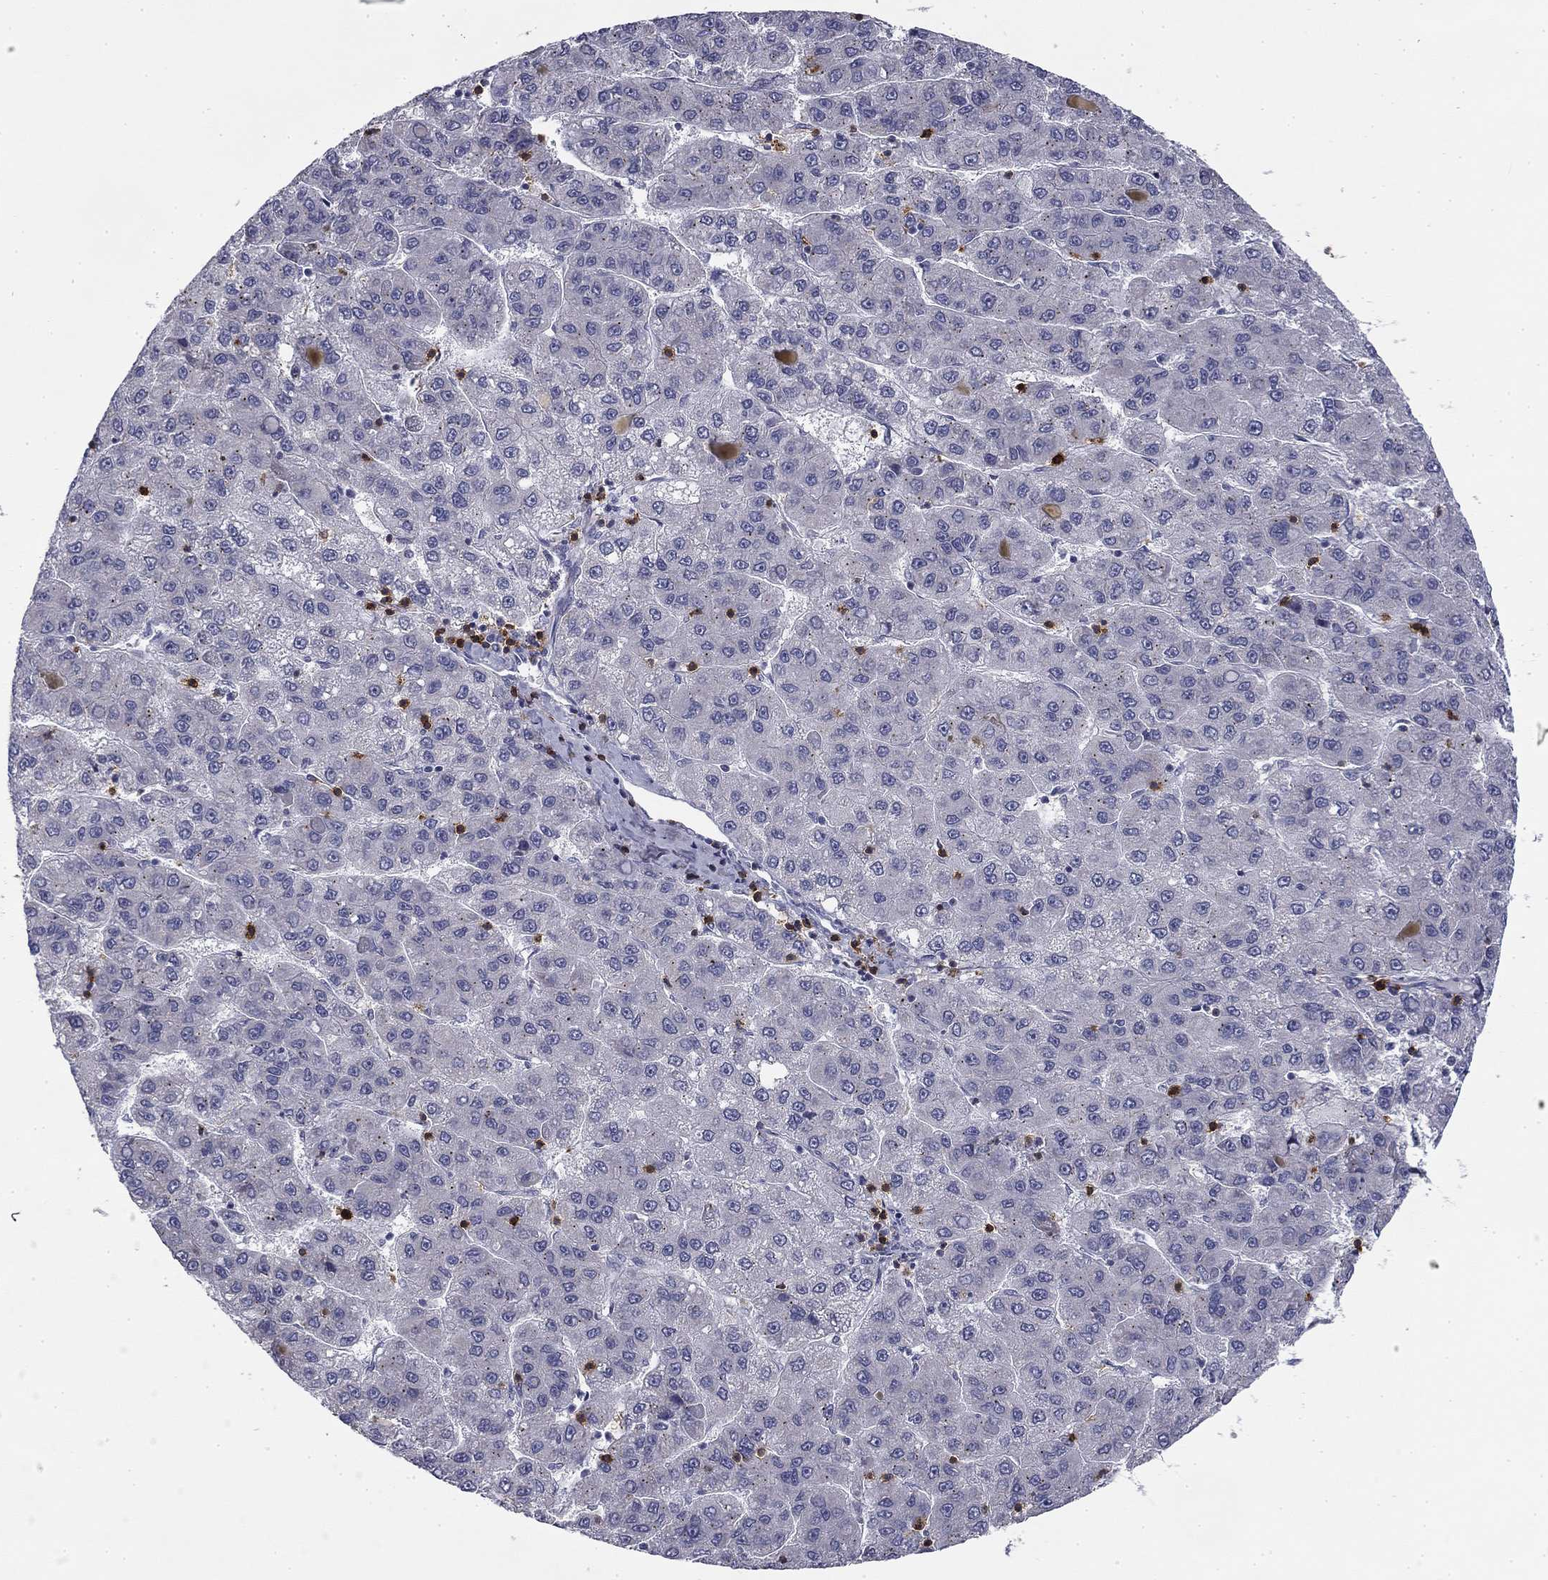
{"staining": {"intensity": "negative", "quantity": "none", "location": "none"}, "tissue": "liver cancer", "cell_type": "Tumor cells", "image_type": "cancer", "snomed": [{"axis": "morphology", "description": "Carcinoma, Hepatocellular, NOS"}, {"axis": "topography", "description": "Liver"}], "caption": "Liver hepatocellular carcinoma was stained to show a protein in brown. There is no significant positivity in tumor cells.", "gene": "TRAT1", "patient": {"sex": "female", "age": 82}}